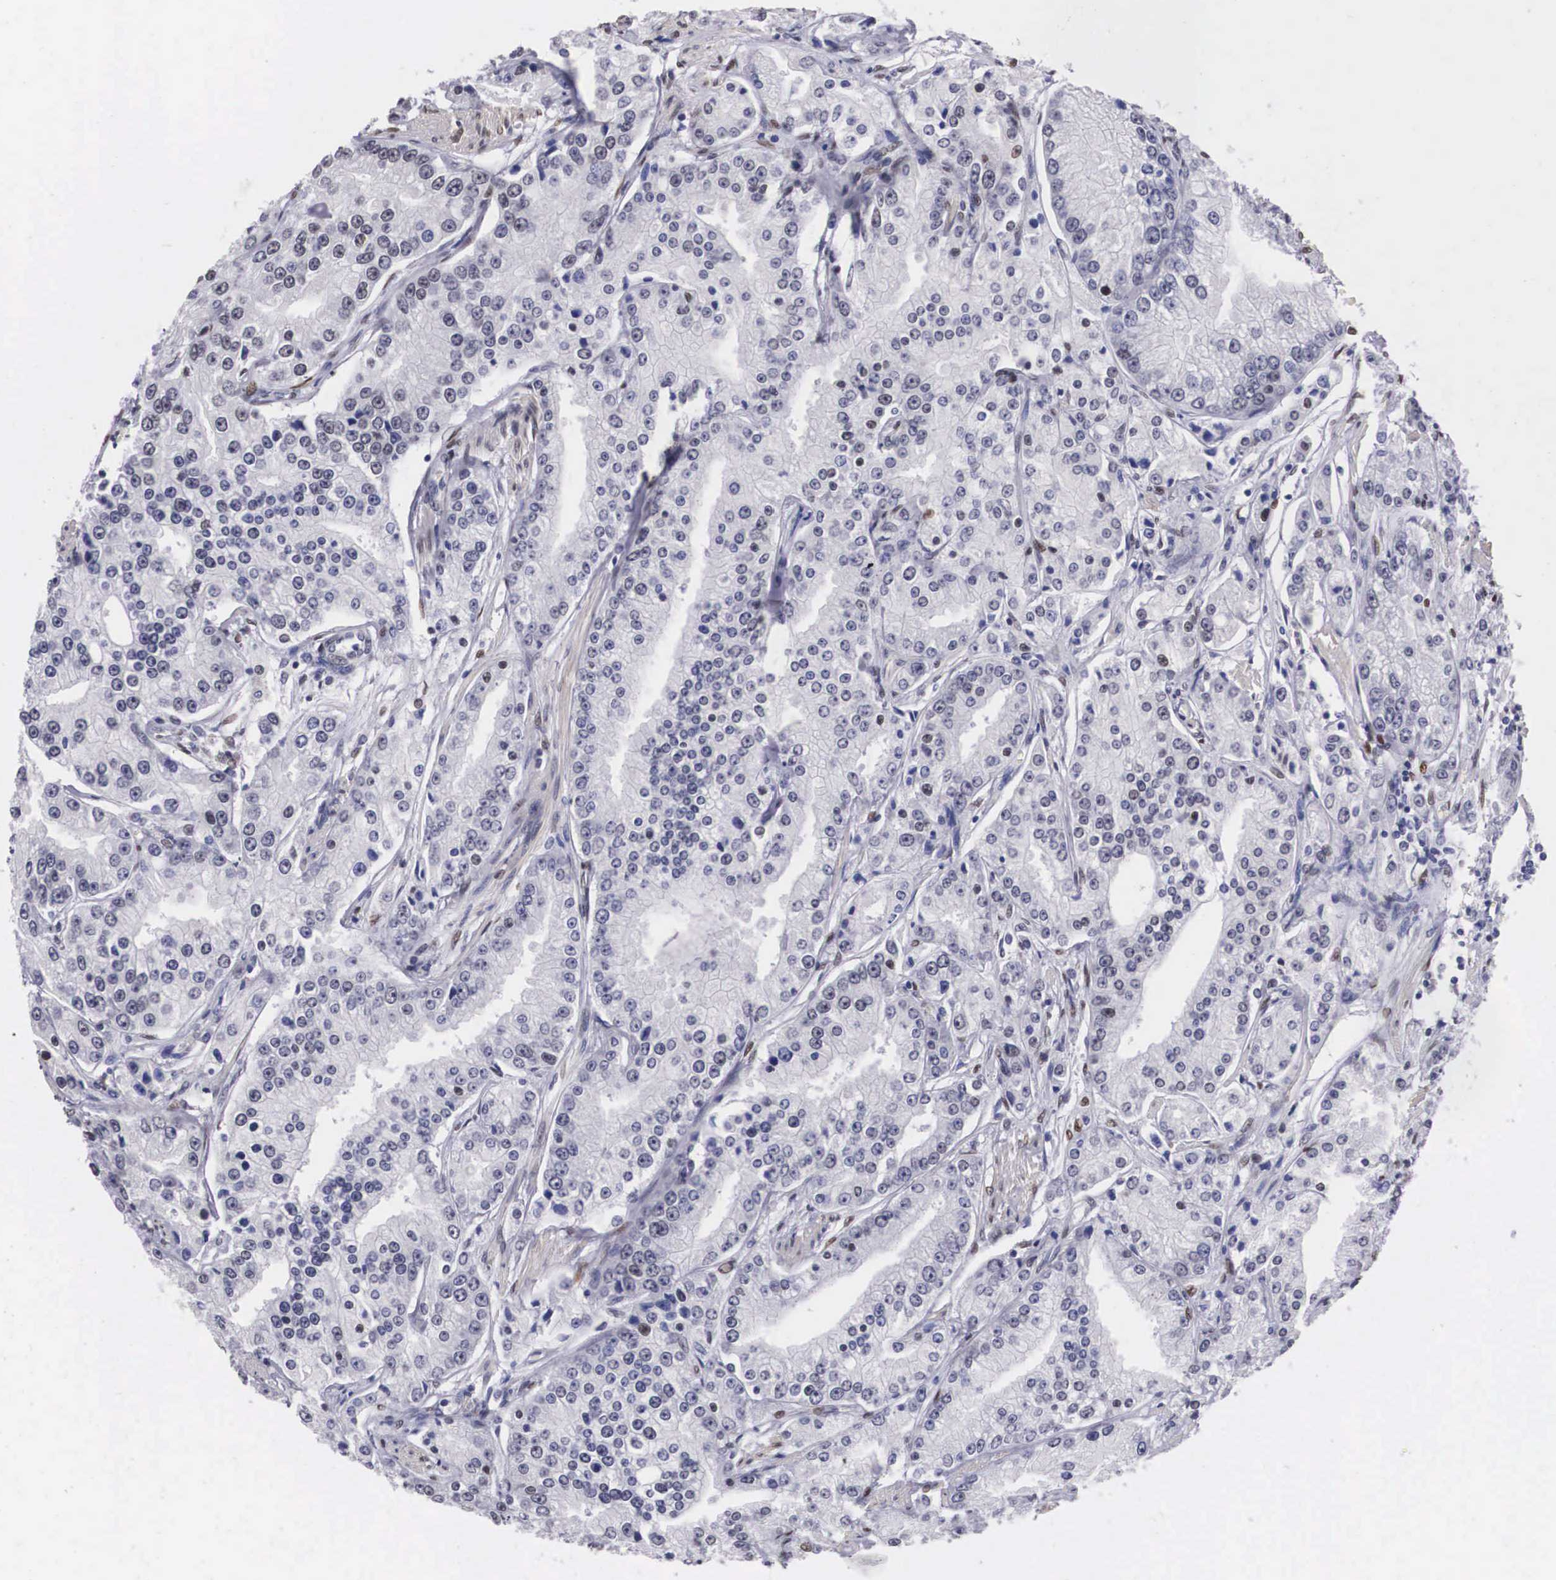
{"staining": {"intensity": "weak", "quantity": "<25%", "location": "nuclear"}, "tissue": "prostate cancer", "cell_type": "Tumor cells", "image_type": "cancer", "snomed": [{"axis": "morphology", "description": "Adenocarcinoma, Medium grade"}, {"axis": "topography", "description": "Prostate"}], "caption": "The immunohistochemistry image has no significant expression in tumor cells of prostate cancer tissue.", "gene": "KHDRBS3", "patient": {"sex": "male", "age": 72}}